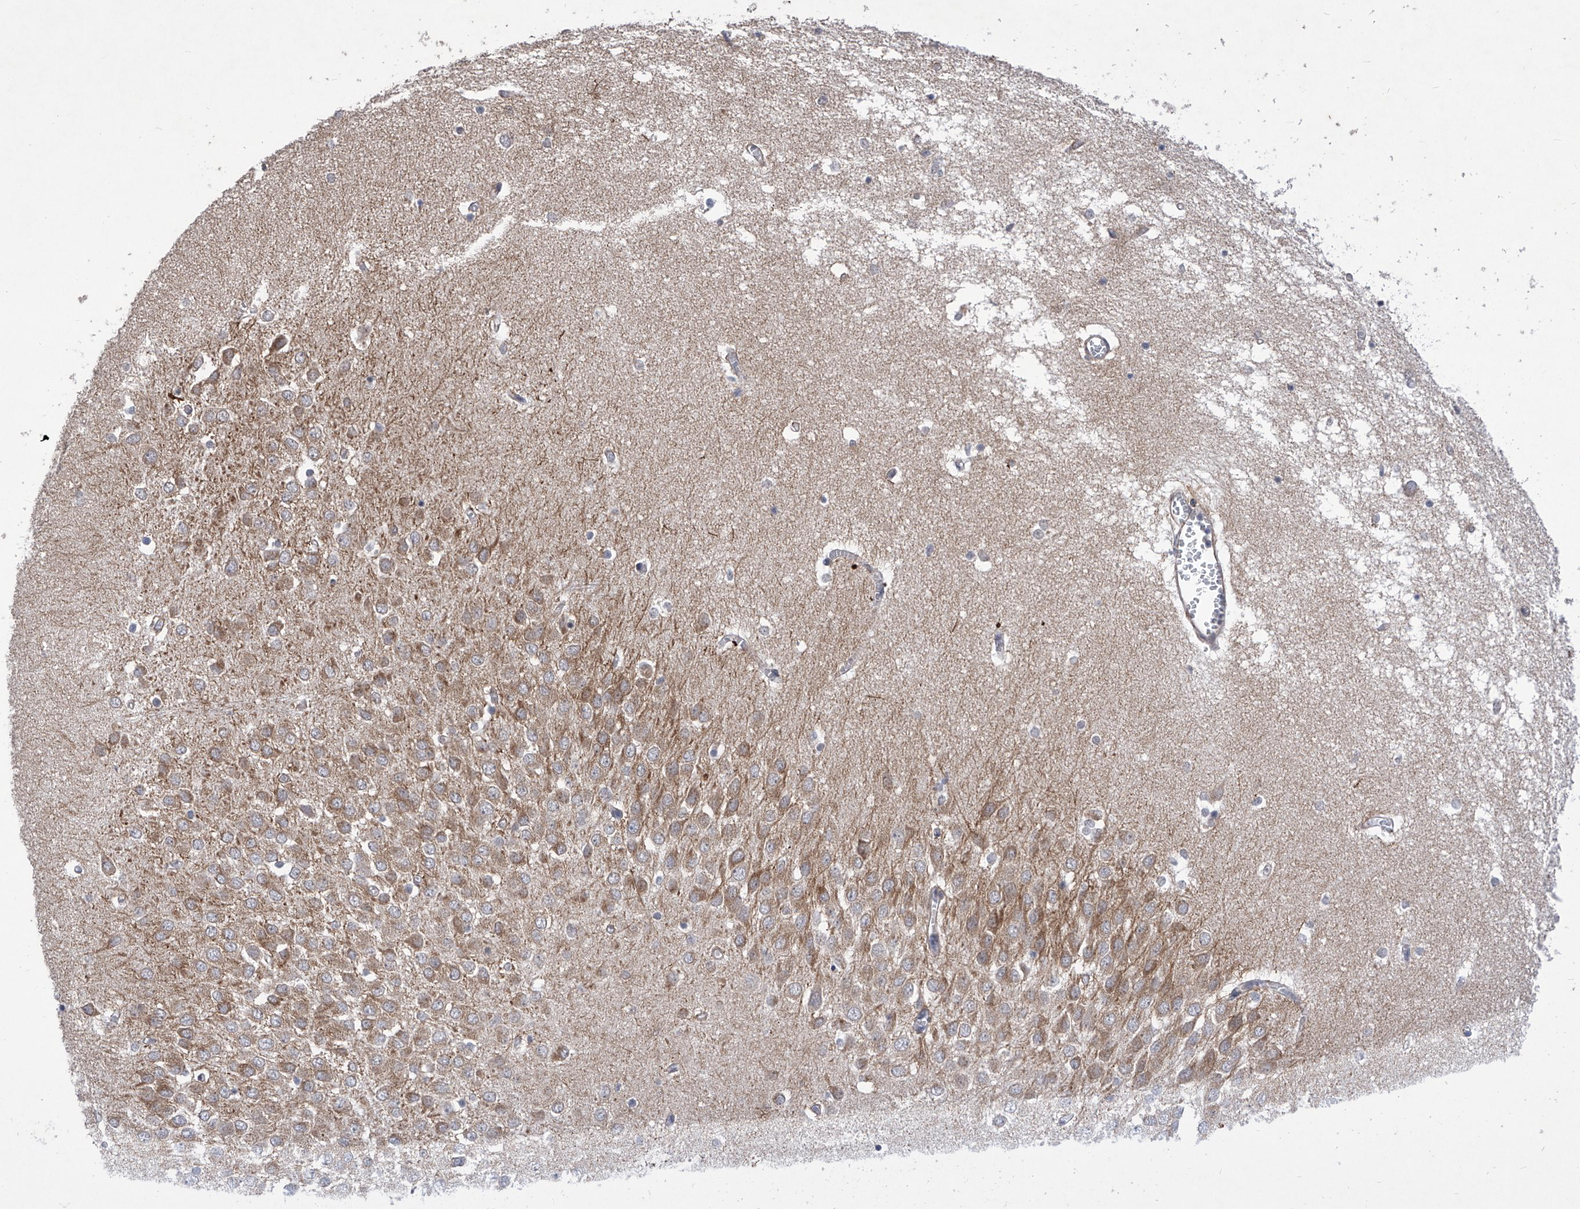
{"staining": {"intensity": "negative", "quantity": "none", "location": "none"}, "tissue": "hippocampus", "cell_type": "Glial cells", "image_type": "normal", "snomed": [{"axis": "morphology", "description": "Normal tissue, NOS"}, {"axis": "topography", "description": "Hippocampus"}], "caption": "IHC image of normal human hippocampus stained for a protein (brown), which reveals no expression in glial cells.", "gene": "KIFC2", "patient": {"sex": "male", "age": 70}}